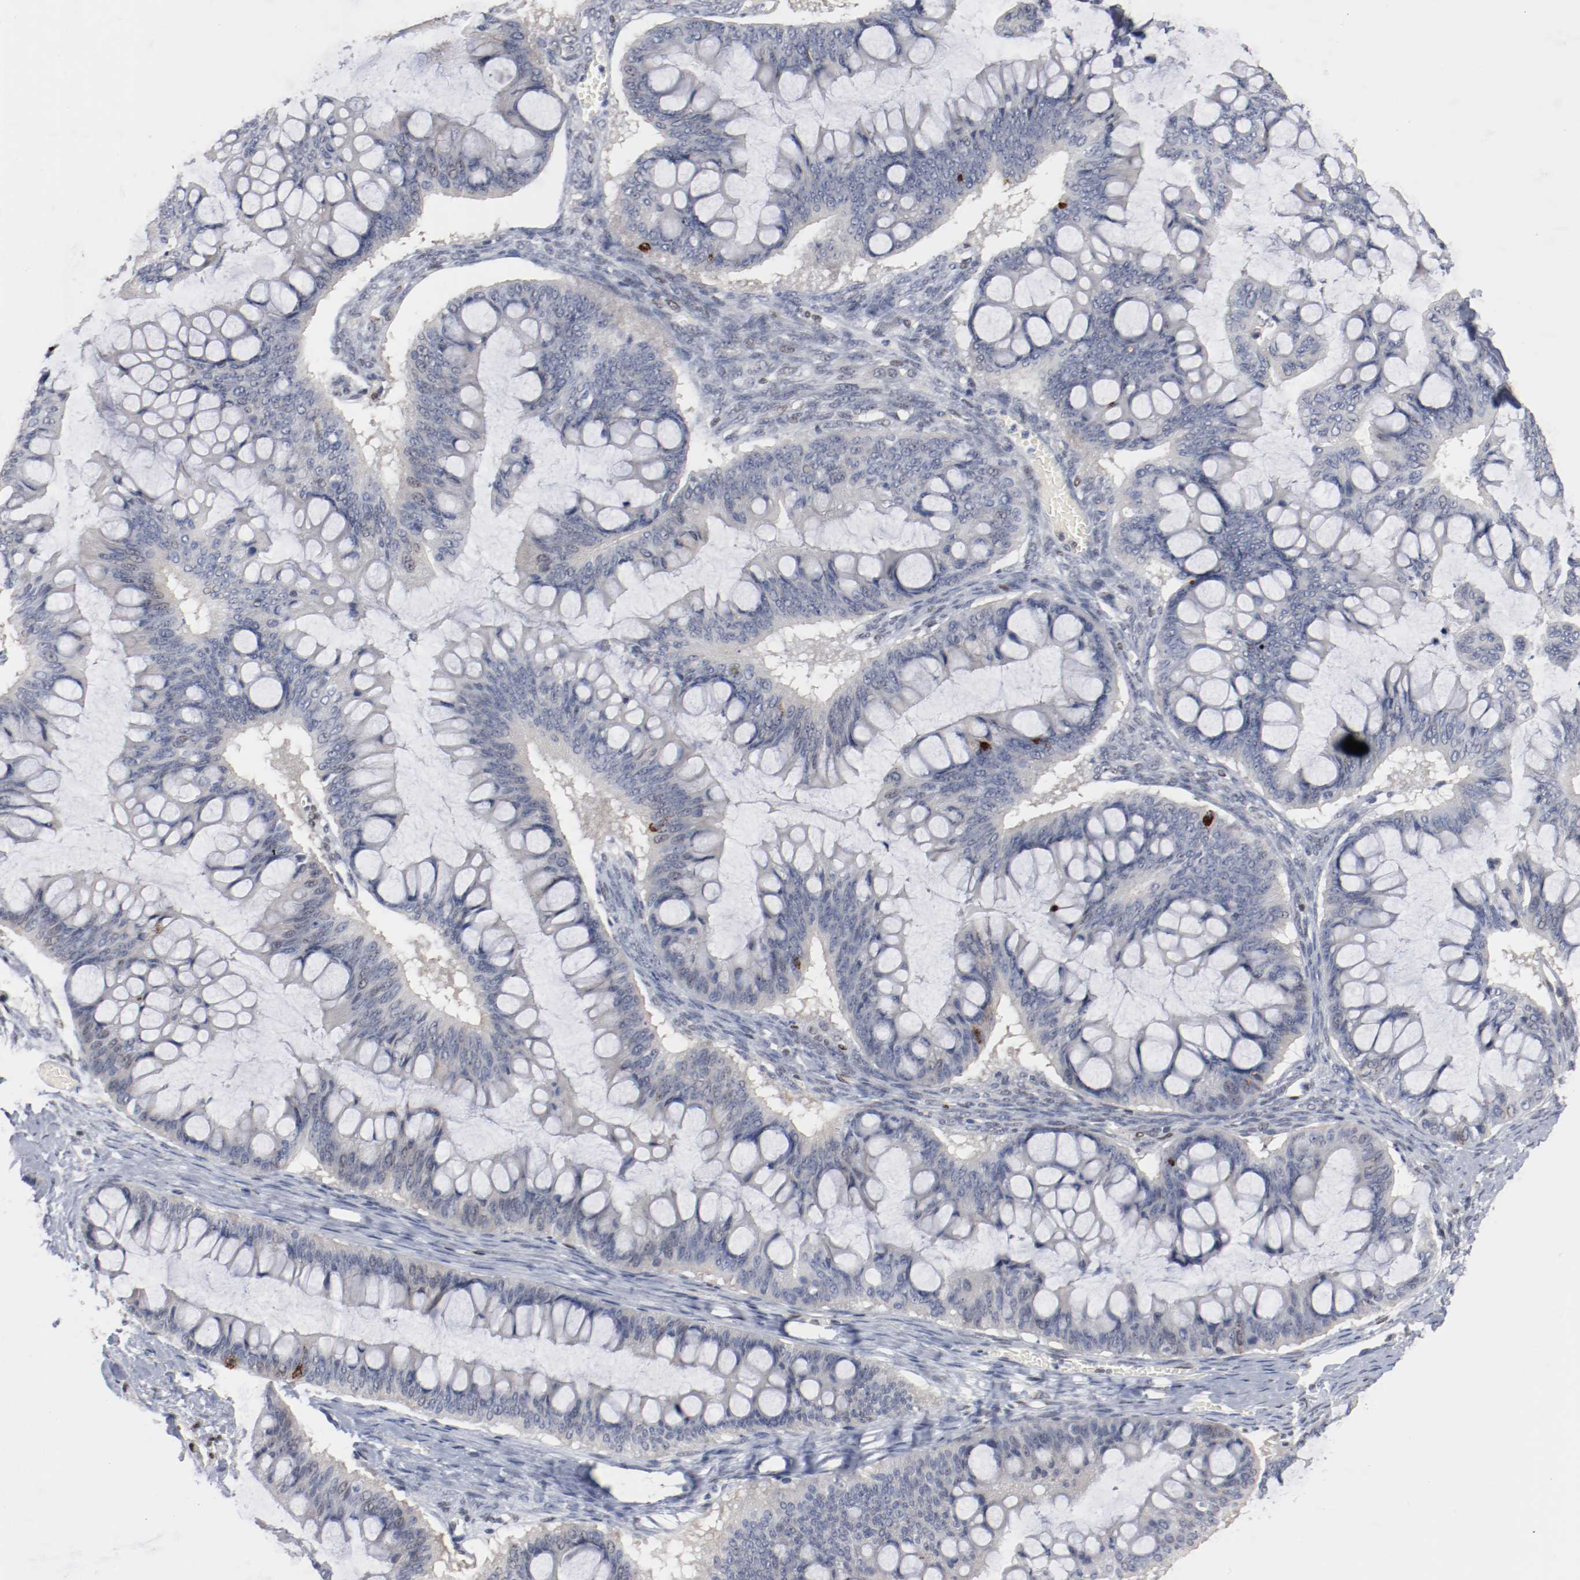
{"staining": {"intensity": "negative", "quantity": "none", "location": "none"}, "tissue": "ovarian cancer", "cell_type": "Tumor cells", "image_type": "cancer", "snomed": [{"axis": "morphology", "description": "Cystadenocarcinoma, mucinous, NOS"}, {"axis": "topography", "description": "Ovary"}], "caption": "Tumor cells show no significant protein expression in ovarian mucinous cystadenocarcinoma.", "gene": "ZEB2", "patient": {"sex": "female", "age": 73}}